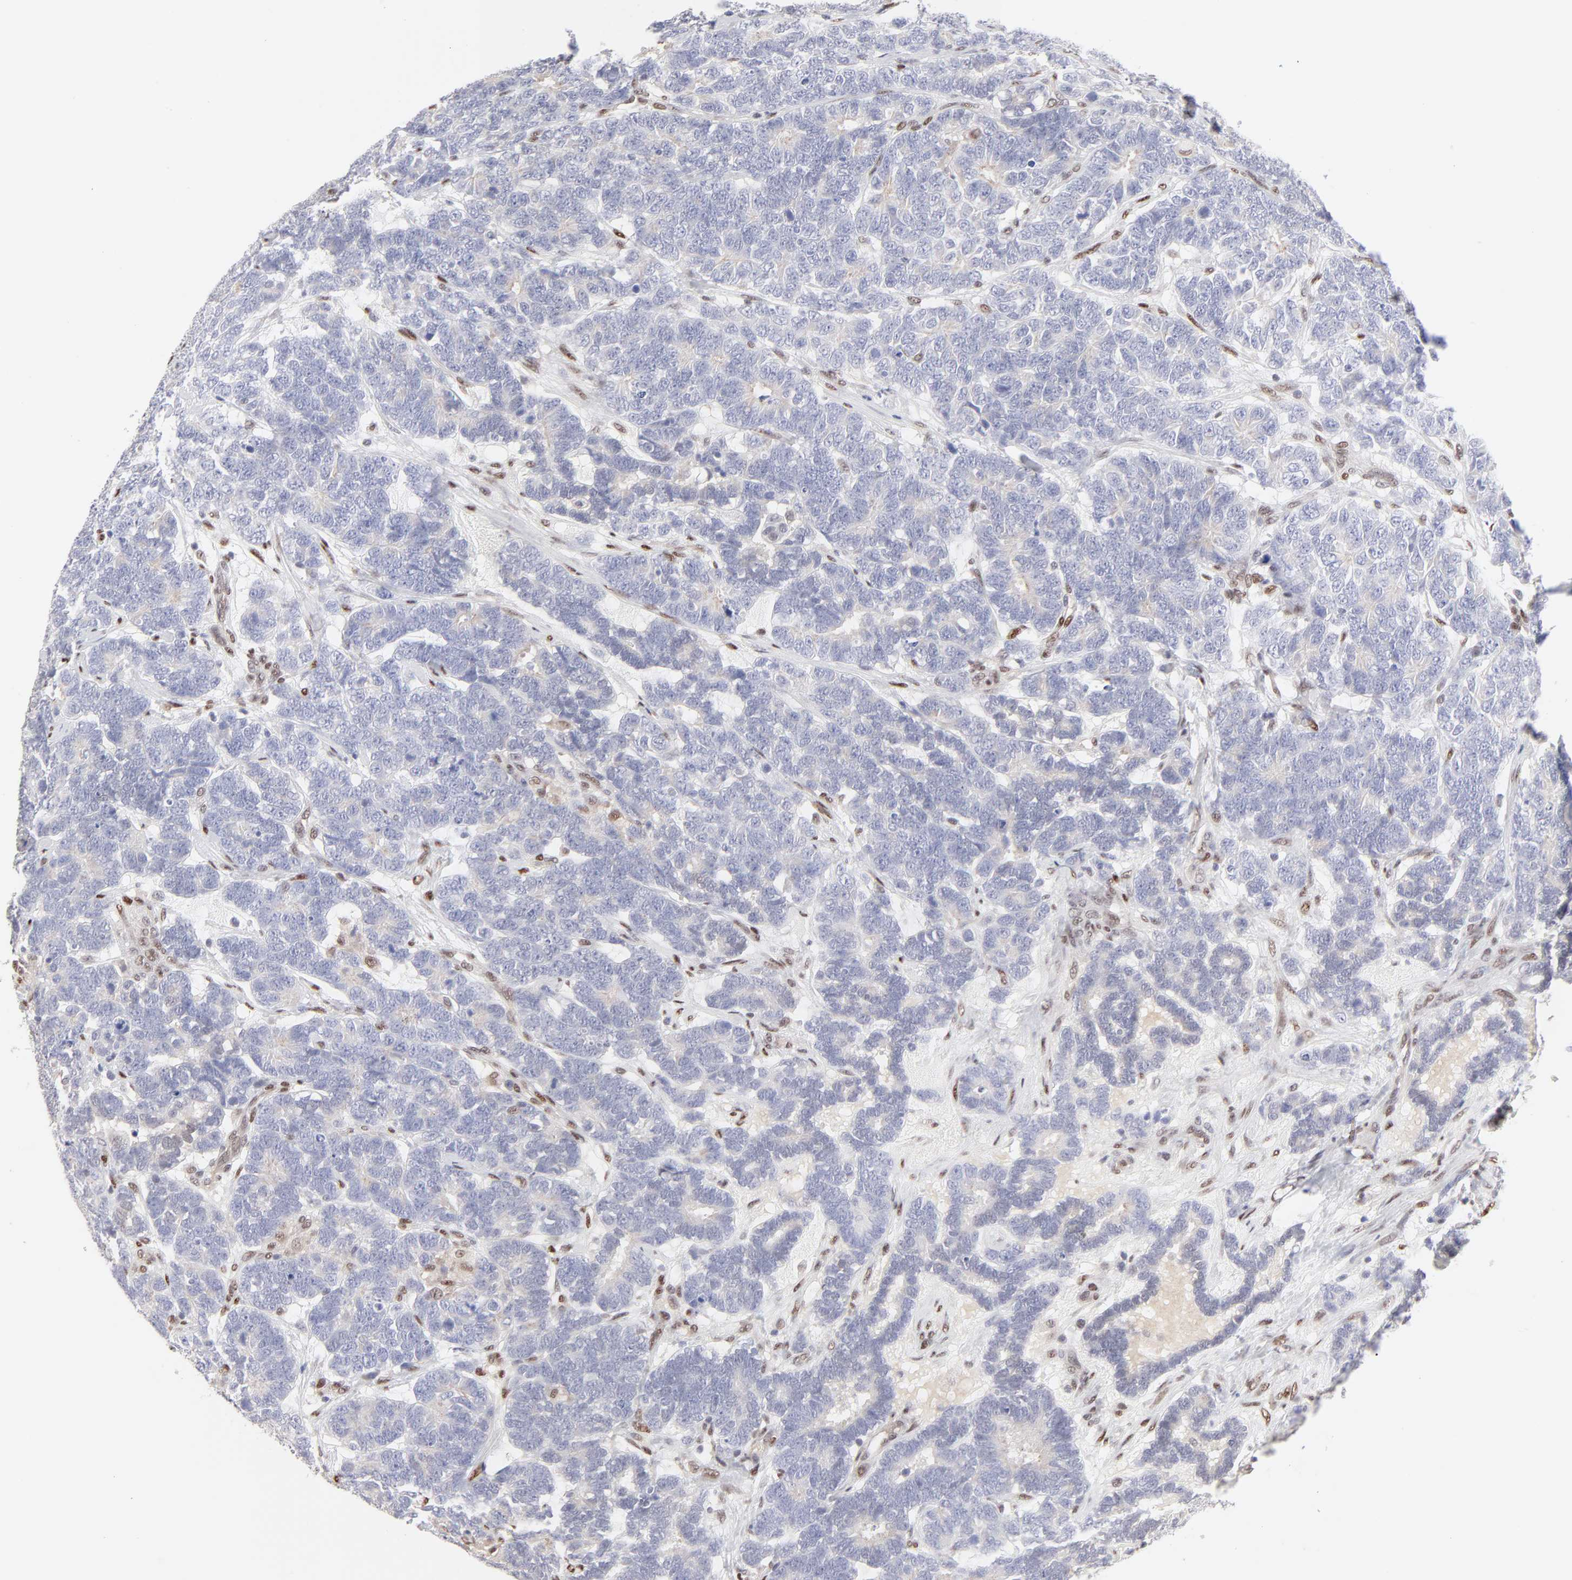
{"staining": {"intensity": "negative", "quantity": "none", "location": "none"}, "tissue": "testis cancer", "cell_type": "Tumor cells", "image_type": "cancer", "snomed": [{"axis": "morphology", "description": "Carcinoma, Embryonal, NOS"}, {"axis": "topography", "description": "Testis"}], "caption": "Testis cancer (embryonal carcinoma) was stained to show a protein in brown. There is no significant expression in tumor cells. (DAB (3,3'-diaminobenzidine) IHC visualized using brightfield microscopy, high magnification).", "gene": "STAT3", "patient": {"sex": "male", "age": 26}}